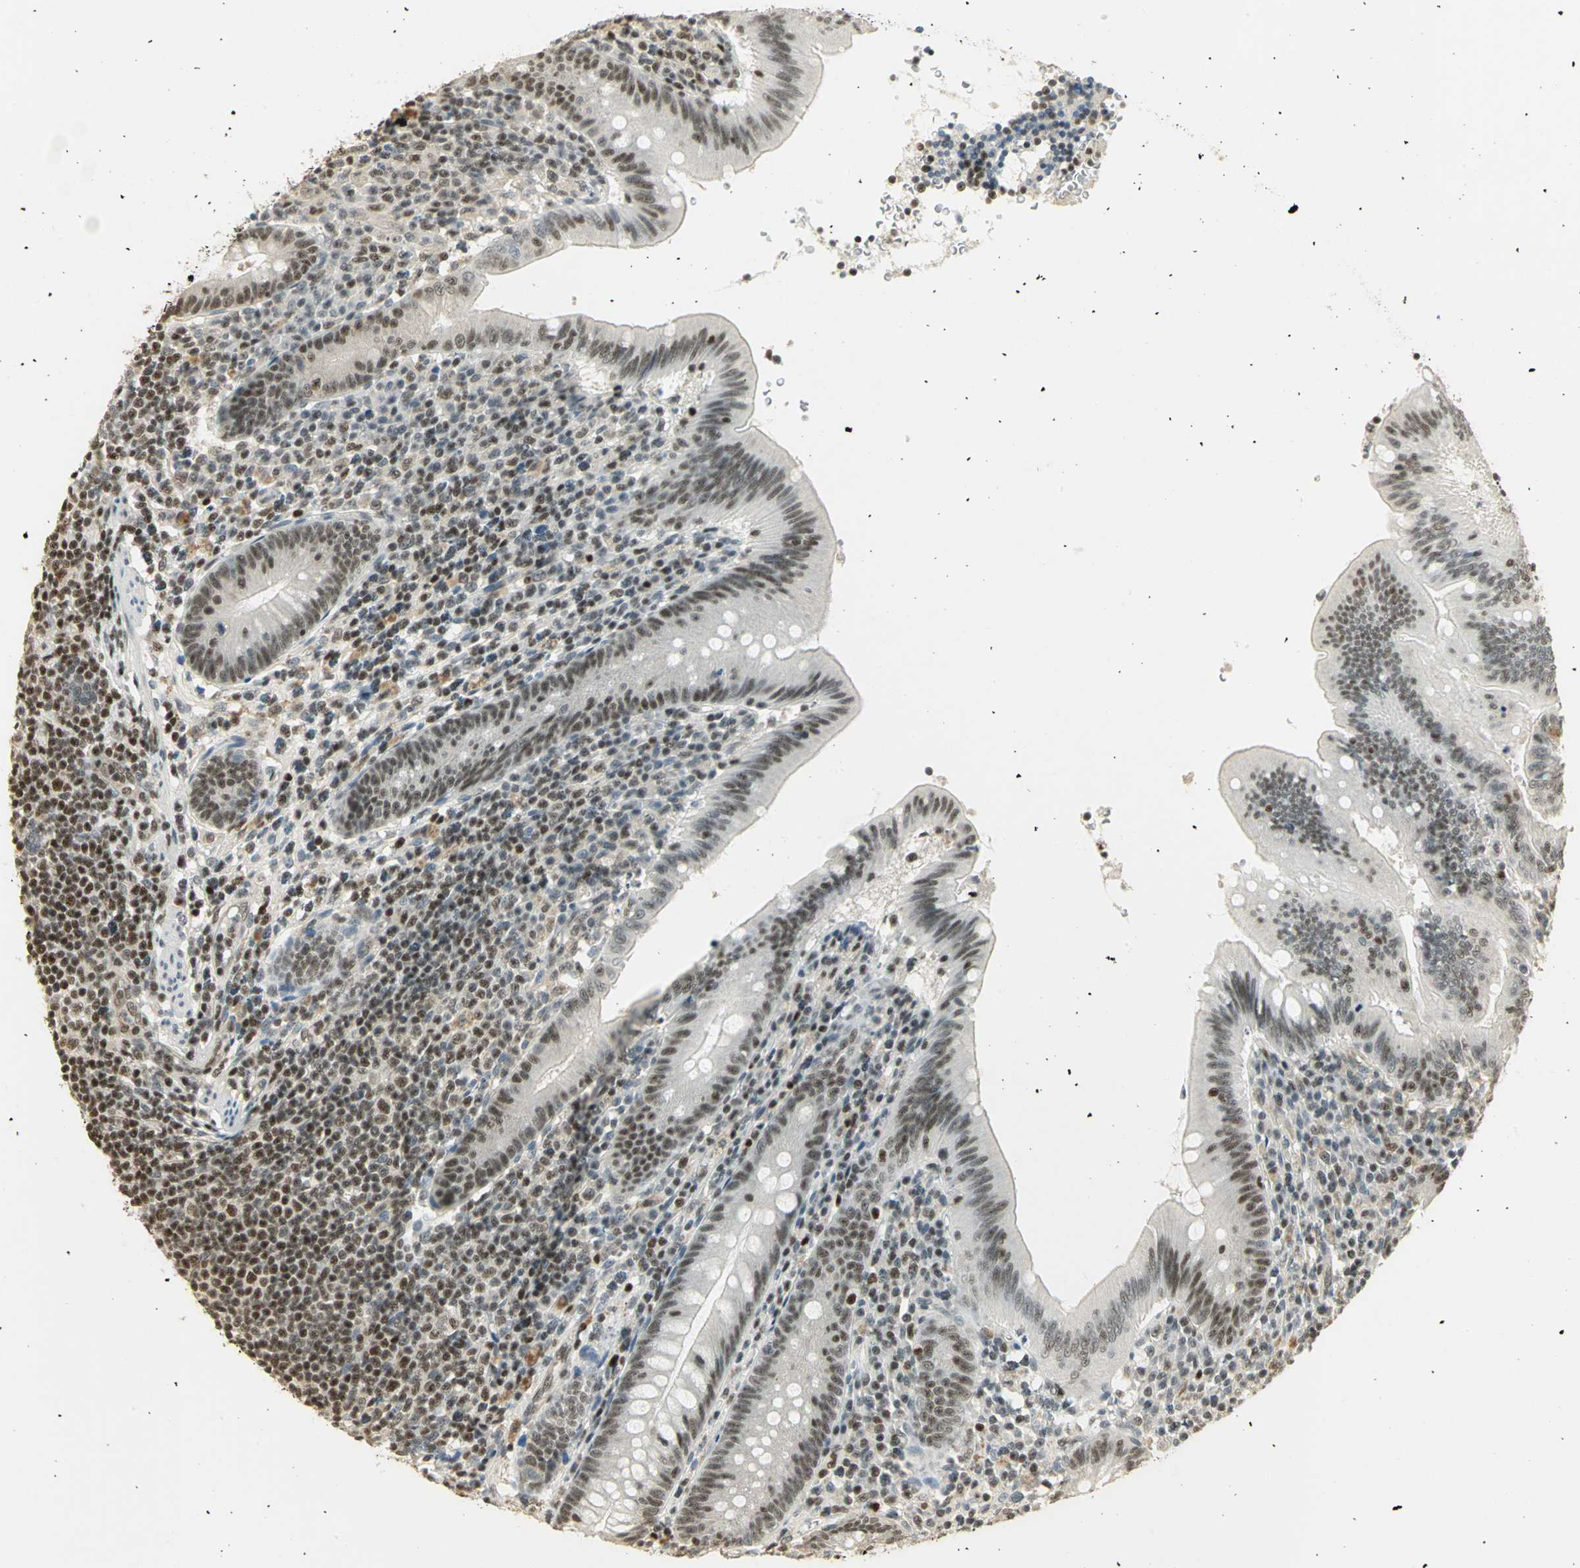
{"staining": {"intensity": "moderate", "quantity": ">75%", "location": "nuclear"}, "tissue": "appendix", "cell_type": "Glandular cells", "image_type": "normal", "snomed": [{"axis": "morphology", "description": "Normal tissue, NOS"}, {"axis": "morphology", "description": "Inflammation, NOS"}, {"axis": "topography", "description": "Appendix"}], "caption": "About >75% of glandular cells in unremarkable appendix exhibit moderate nuclear protein positivity as visualized by brown immunohistochemical staining.", "gene": "ELF1", "patient": {"sex": "male", "age": 46}}